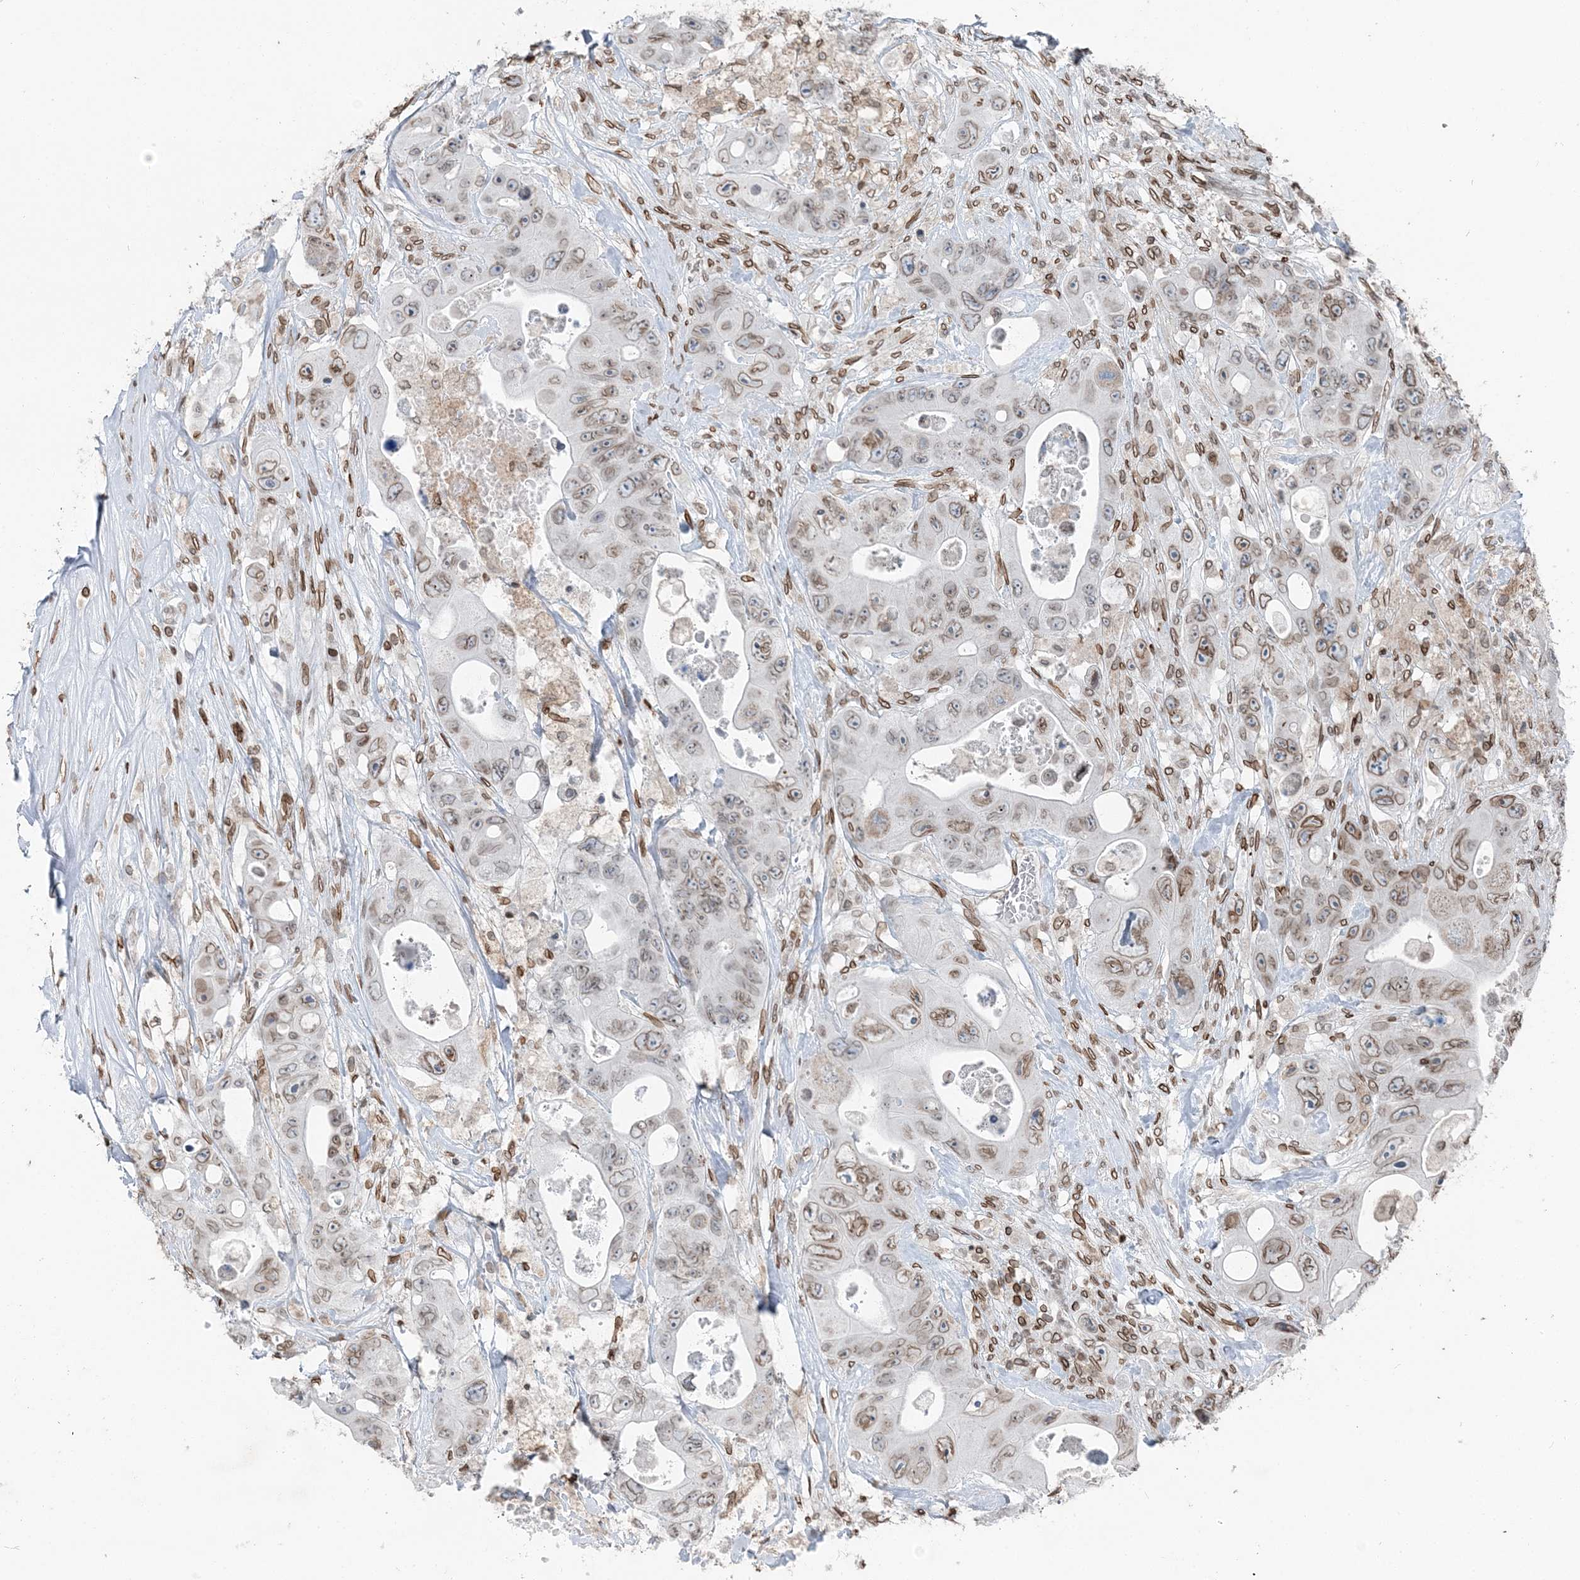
{"staining": {"intensity": "moderate", "quantity": "25%-75%", "location": "cytoplasmic/membranous,nuclear"}, "tissue": "colorectal cancer", "cell_type": "Tumor cells", "image_type": "cancer", "snomed": [{"axis": "morphology", "description": "Adenocarcinoma, NOS"}, {"axis": "topography", "description": "Colon"}], "caption": "Colorectal cancer (adenocarcinoma) stained with a protein marker shows moderate staining in tumor cells.", "gene": "GJD4", "patient": {"sex": "female", "age": 46}}